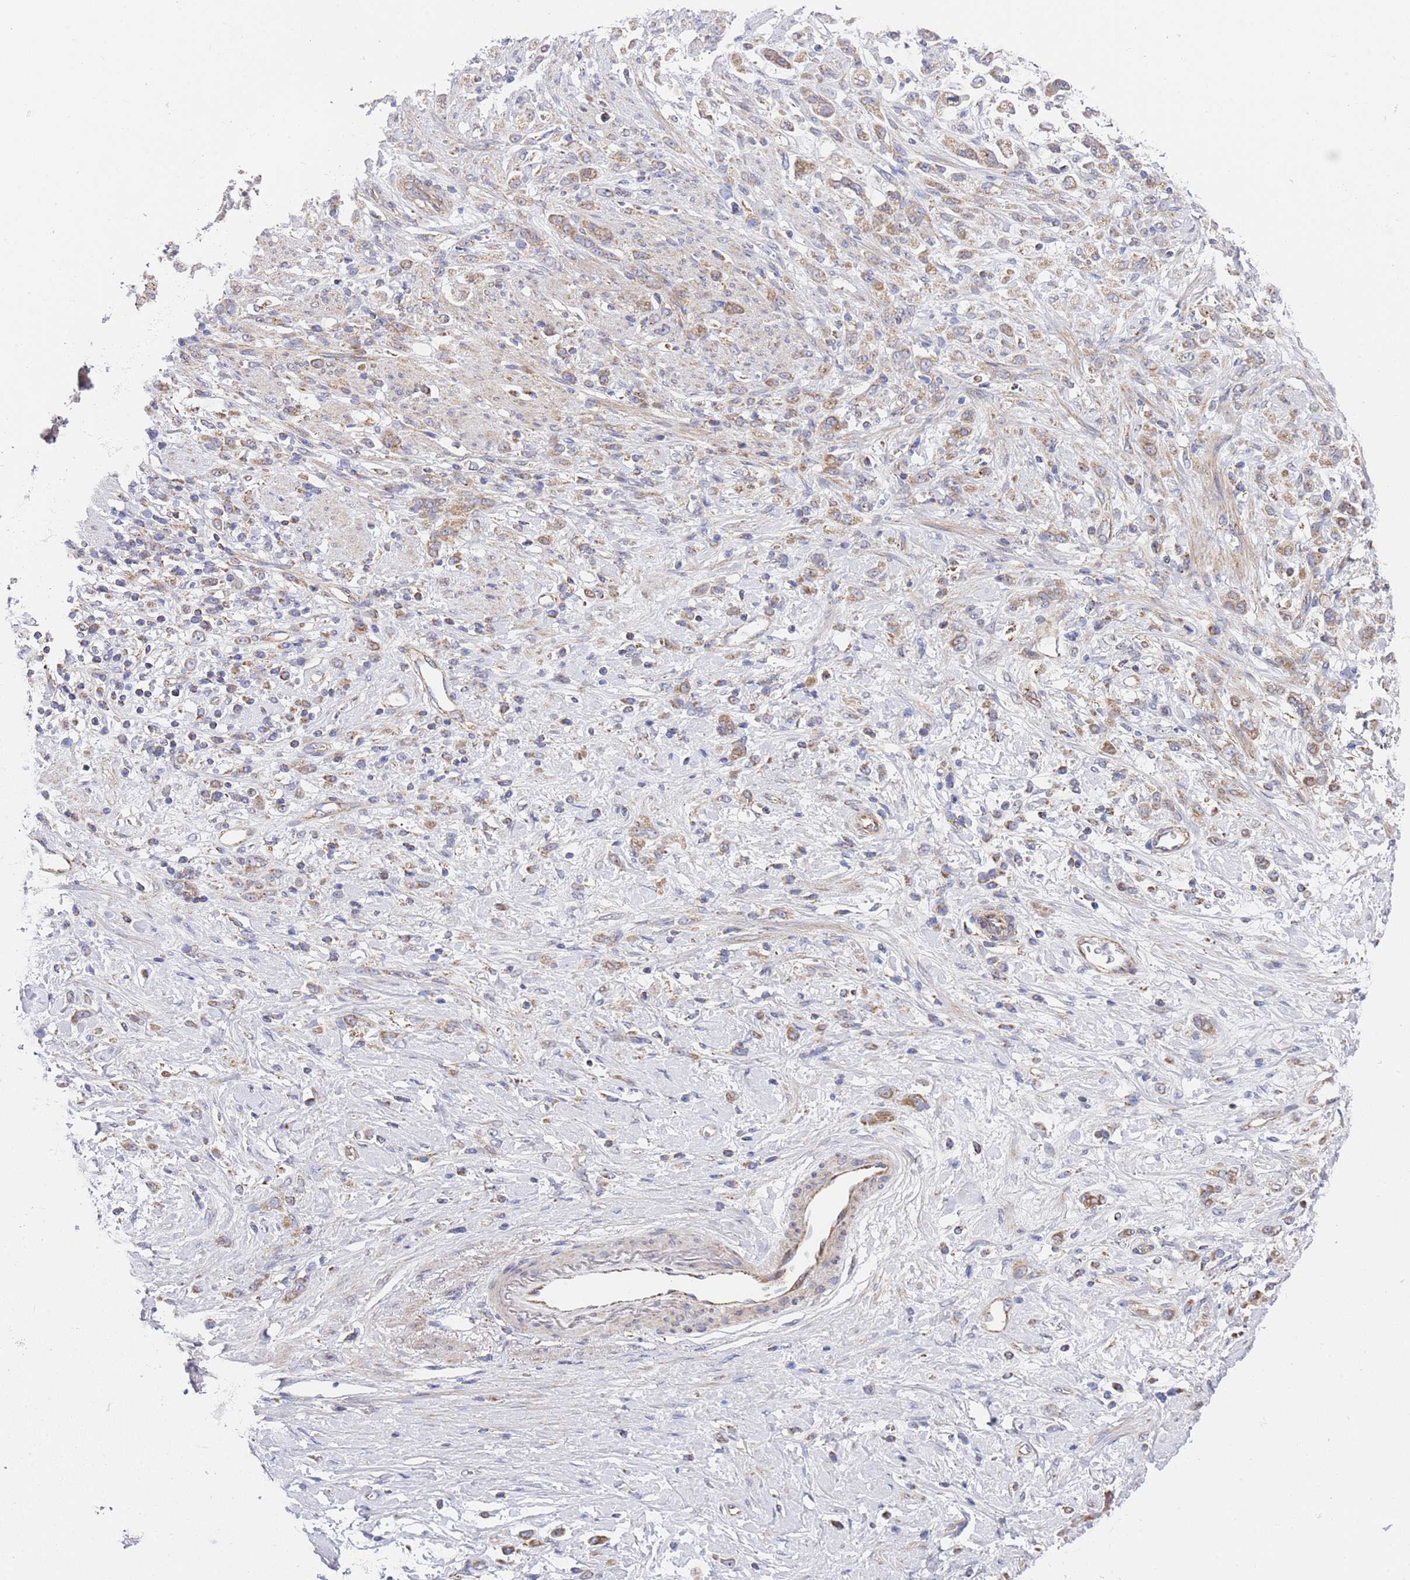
{"staining": {"intensity": "moderate", "quantity": ">75%", "location": "cytoplasmic/membranous"}, "tissue": "stomach cancer", "cell_type": "Tumor cells", "image_type": "cancer", "snomed": [{"axis": "morphology", "description": "Adenocarcinoma, NOS"}, {"axis": "topography", "description": "Stomach"}], "caption": "The immunohistochemical stain highlights moderate cytoplasmic/membranous staining in tumor cells of stomach adenocarcinoma tissue. The staining is performed using DAB (3,3'-diaminobenzidine) brown chromogen to label protein expression. The nuclei are counter-stained blue using hematoxylin.", "gene": "PWWP3A", "patient": {"sex": "female", "age": 60}}